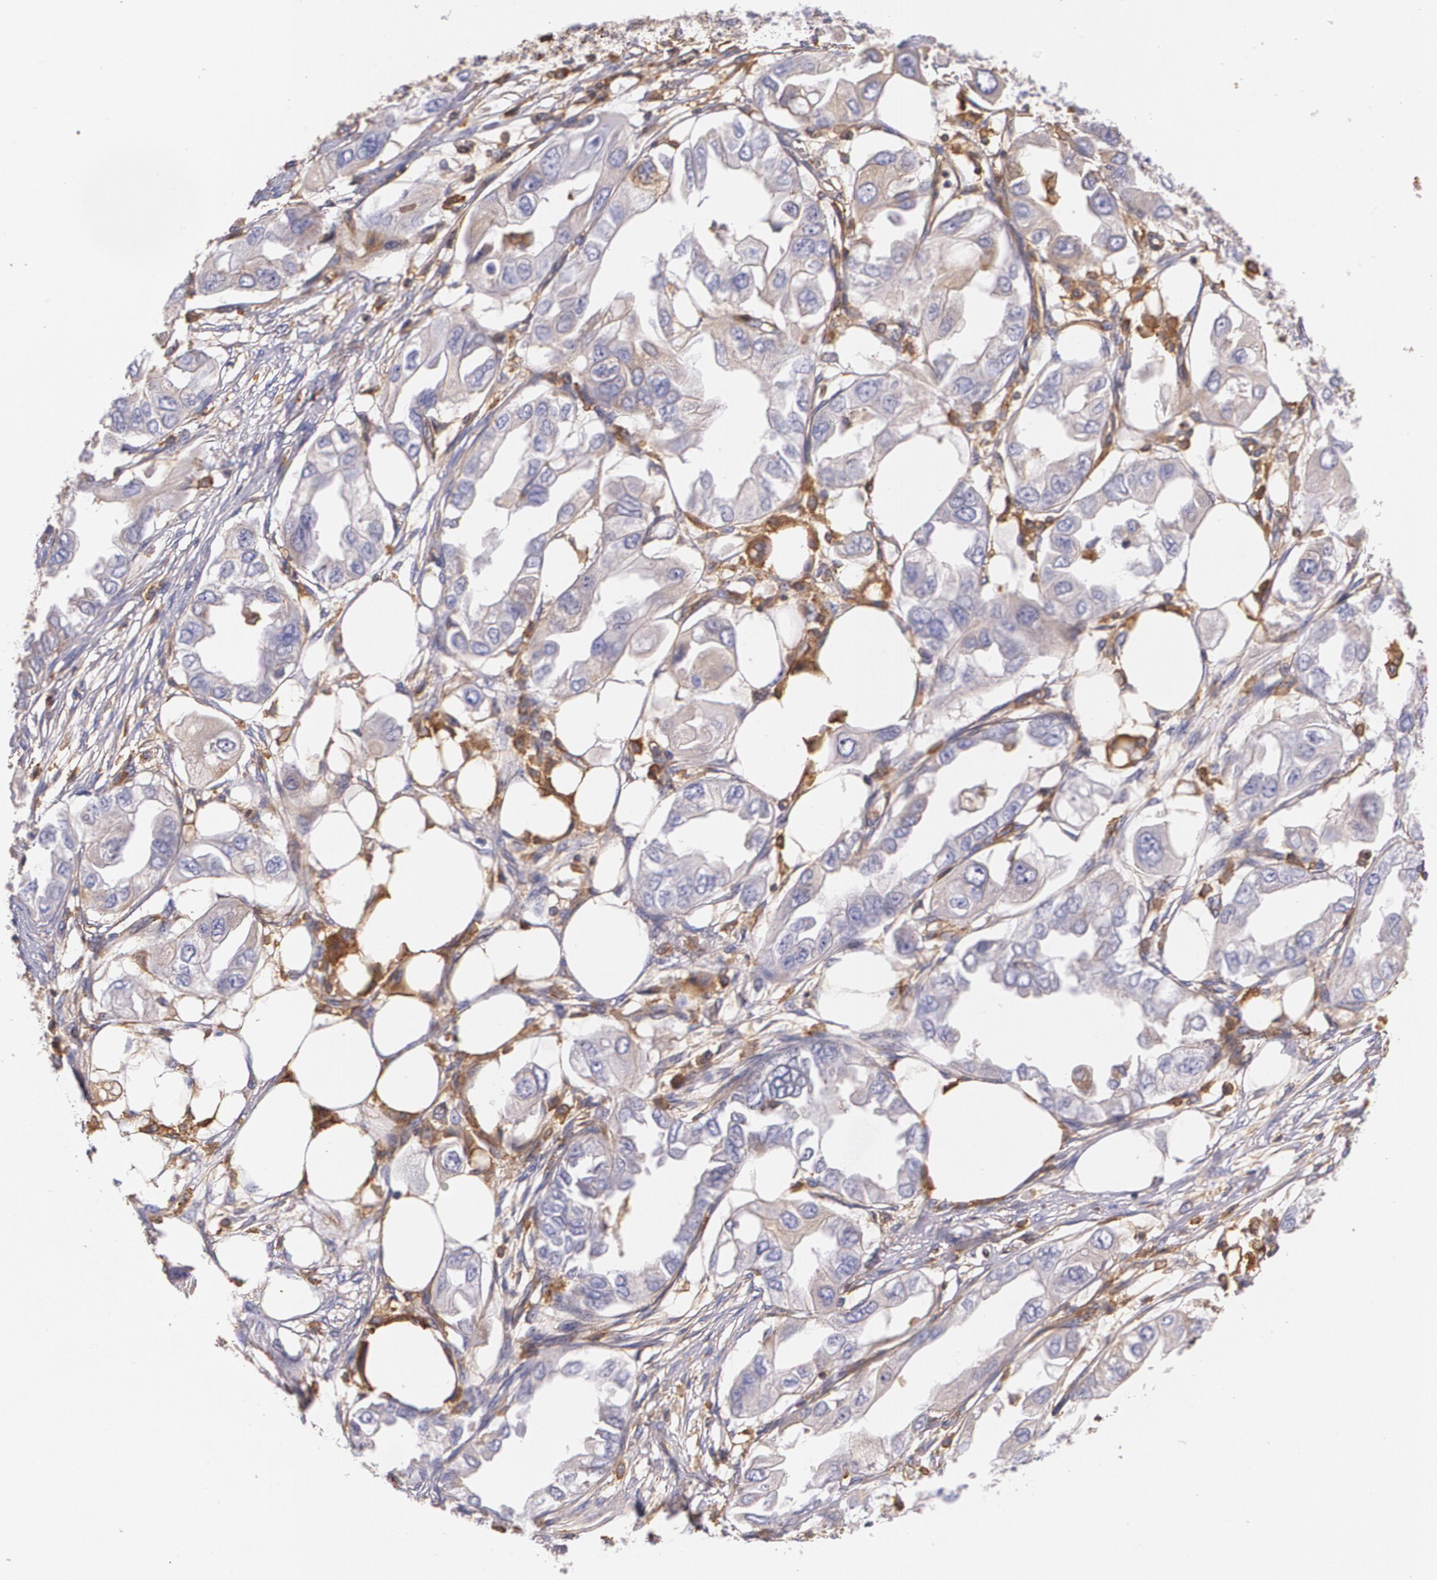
{"staining": {"intensity": "weak", "quantity": "<25%", "location": "cytoplasmic/membranous"}, "tissue": "endometrial cancer", "cell_type": "Tumor cells", "image_type": "cancer", "snomed": [{"axis": "morphology", "description": "Adenocarcinoma, NOS"}, {"axis": "topography", "description": "Endometrium"}], "caption": "DAB immunohistochemical staining of human endometrial cancer shows no significant positivity in tumor cells.", "gene": "B2M", "patient": {"sex": "female", "age": 67}}